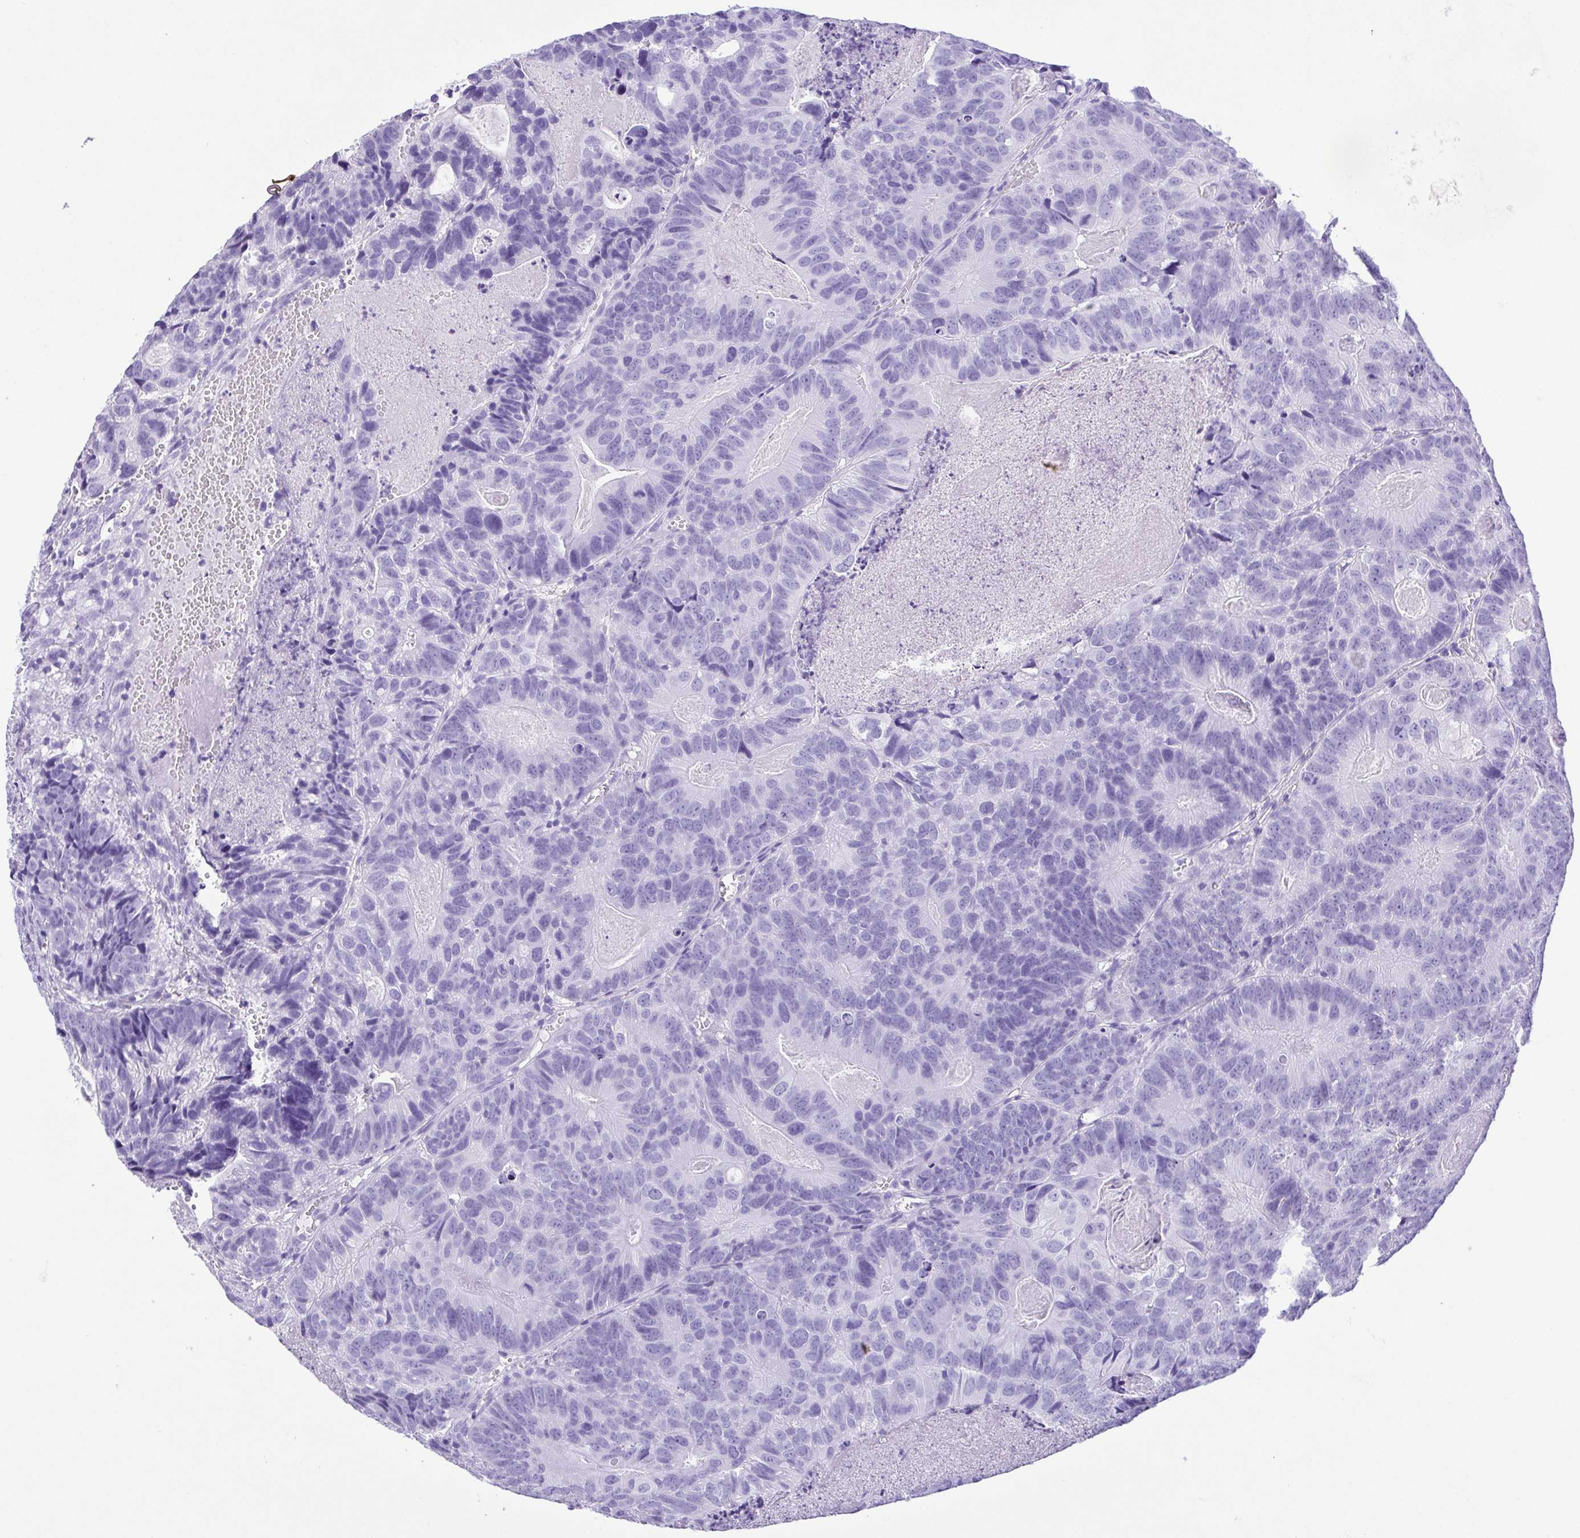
{"staining": {"intensity": "negative", "quantity": "none", "location": "none"}, "tissue": "head and neck cancer", "cell_type": "Tumor cells", "image_type": "cancer", "snomed": [{"axis": "morphology", "description": "Adenocarcinoma, NOS"}, {"axis": "topography", "description": "Head-Neck"}], "caption": "The image exhibits no significant expression in tumor cells of adenocarcinoma (head and neck).", "gene": "CDSN", "patient": {"sex": "male", "age": 62}}